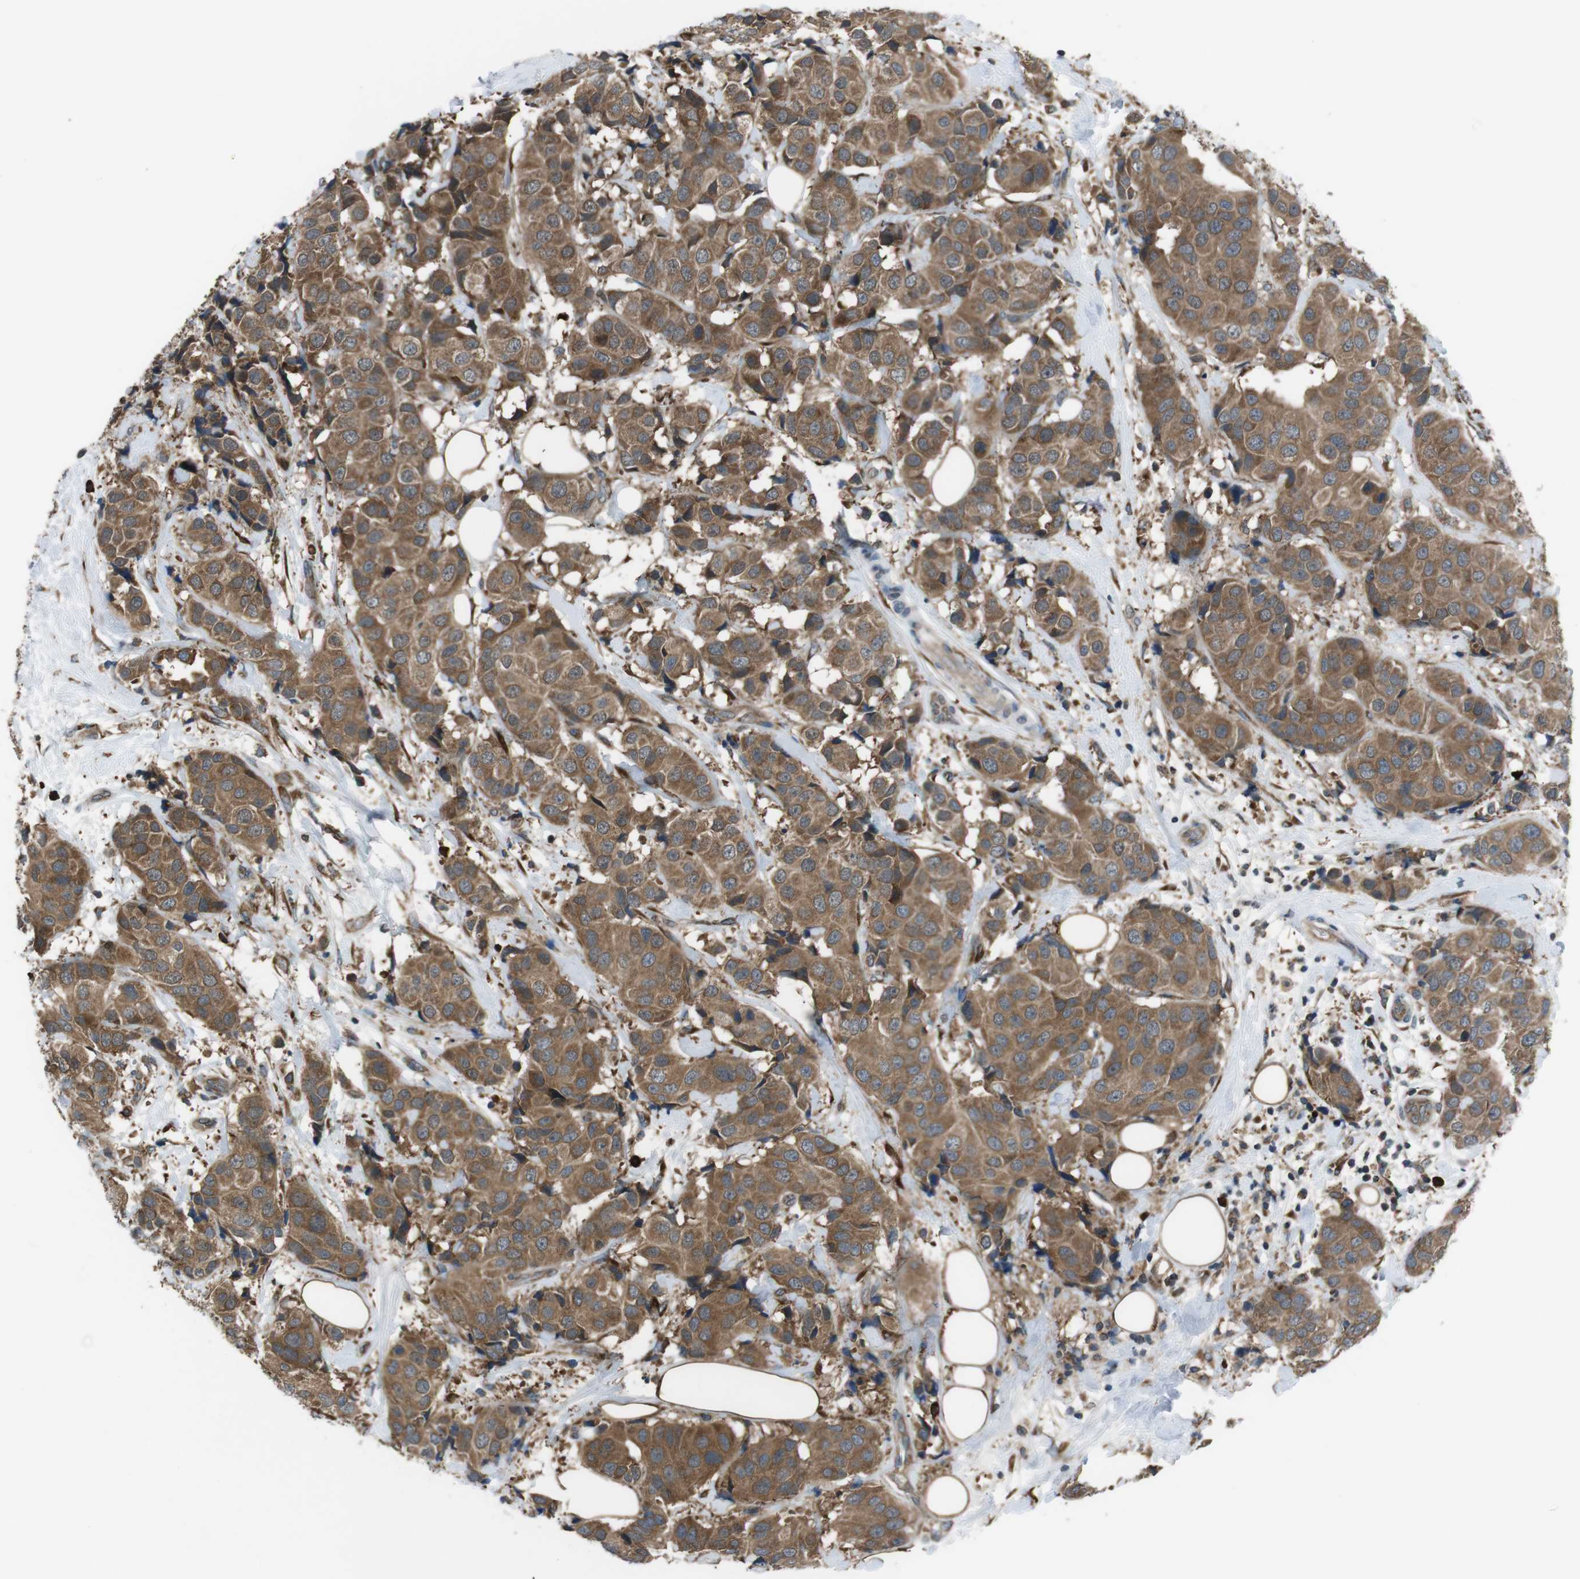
{"staining": {"intensity": "moderate", "quantity": ">75%", "location": "cytoplasmic/membranous"}, "tissue": "breast cancer", "cell_type": "Tumor cells", "image_type": "cancer", "snomed": [{"axis": "morphology", "description": "Normal tissue, NOS"}, {"axis": "morphology", "description": "Duct carcinoma"}, {"axis": "topography", "description": "Breast"}], "caption": "Tumor cells display moderate cytoplasmic/membranous staining in about >75% of cells in invasive ductal carcinoma (breast).", "gene": "SSR3", "patient": {"sex": "female", "age": 39}}